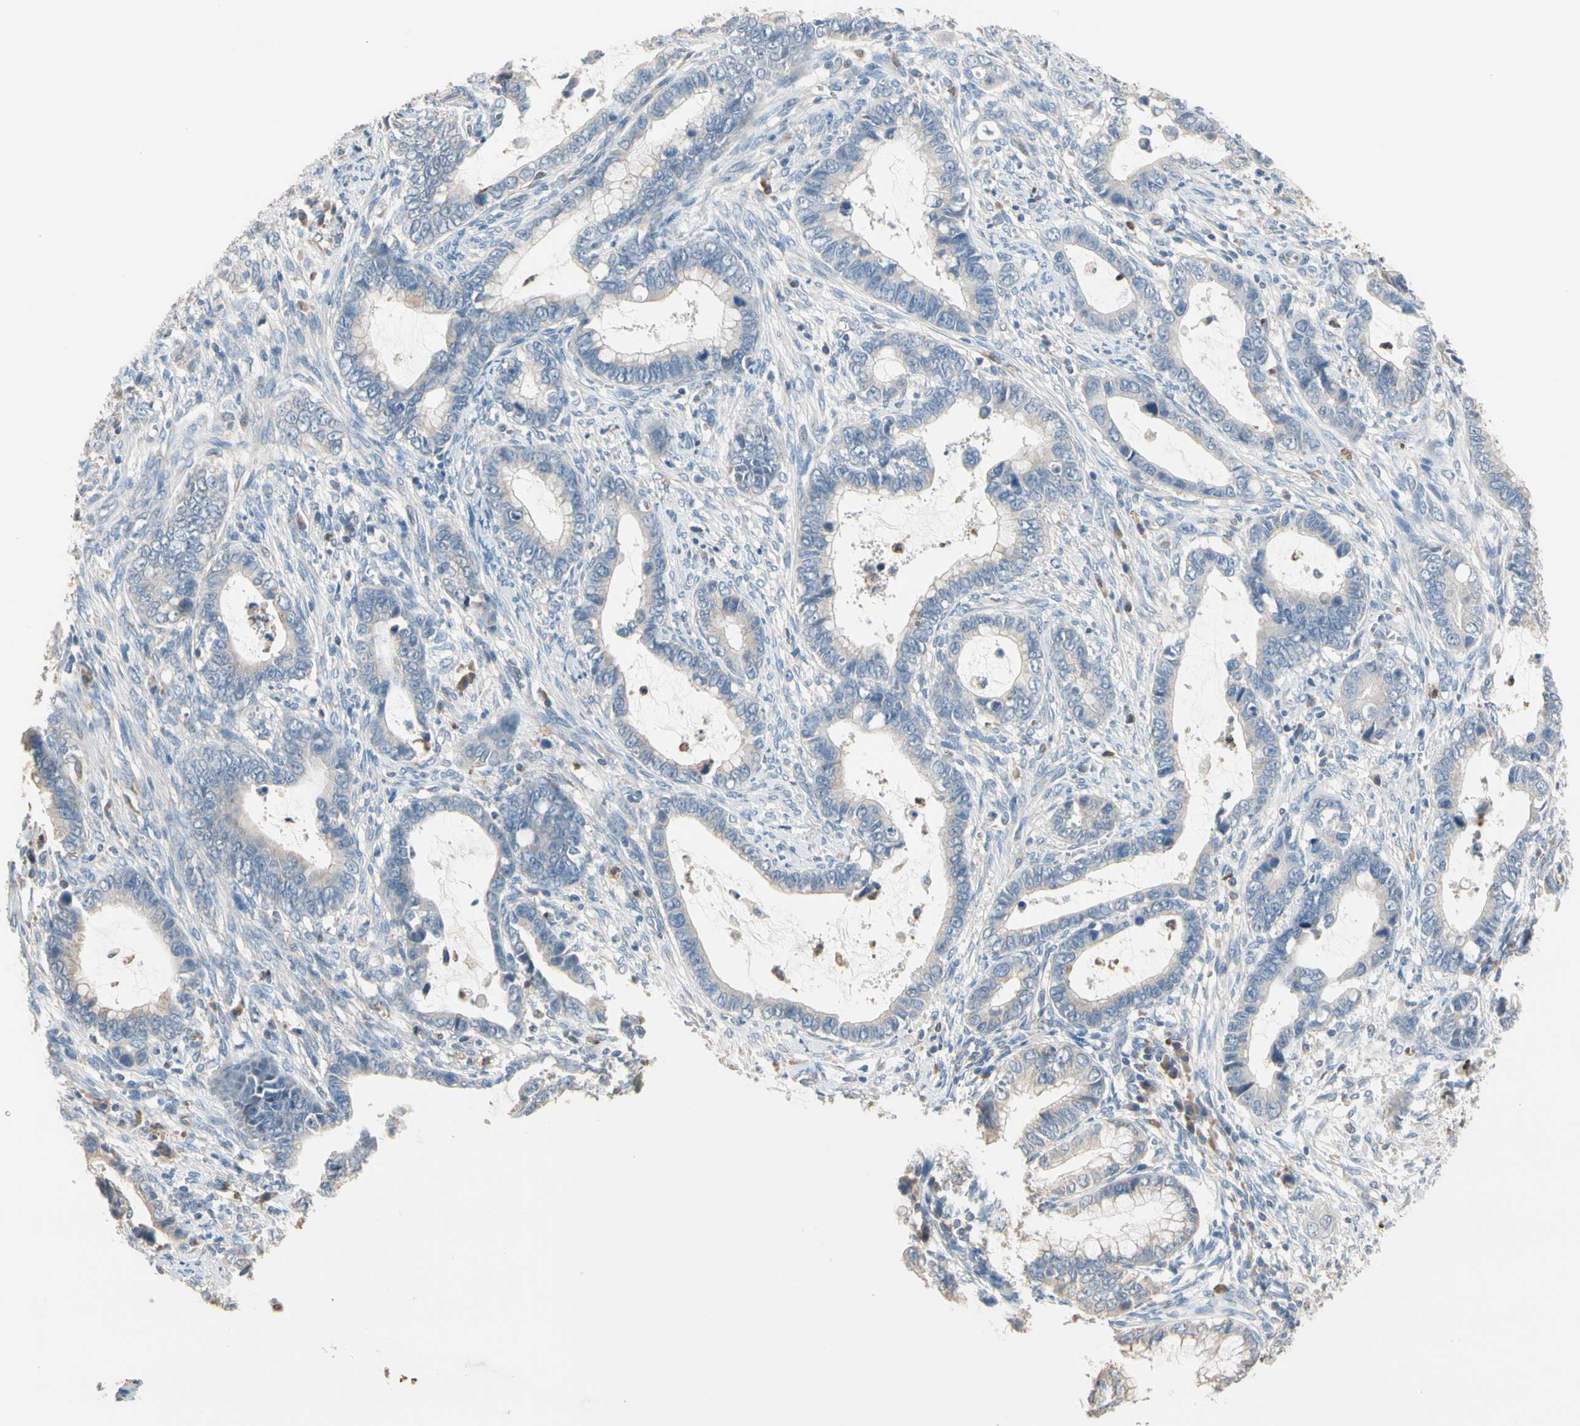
{"staining": {"intensity": "weak", "quantity": "<25%", "location": "cytoplasmic/membranous"}, "tissue": "cervical cancer", "cell_type": "Tumor cells", "image_type": "cancer", "snomed": [{"axis": "morphology", "description": "Adenocarcinoma, NOS"}, {"axis": "topography", "description": "Cervix"}], "caption": "Human adenocarcinoma (cervical) stained for a protein using IHC exhibits no expression in tumor cells.", "gene": "BBOX1", "patient": {"sex": "female", "age": 44}}